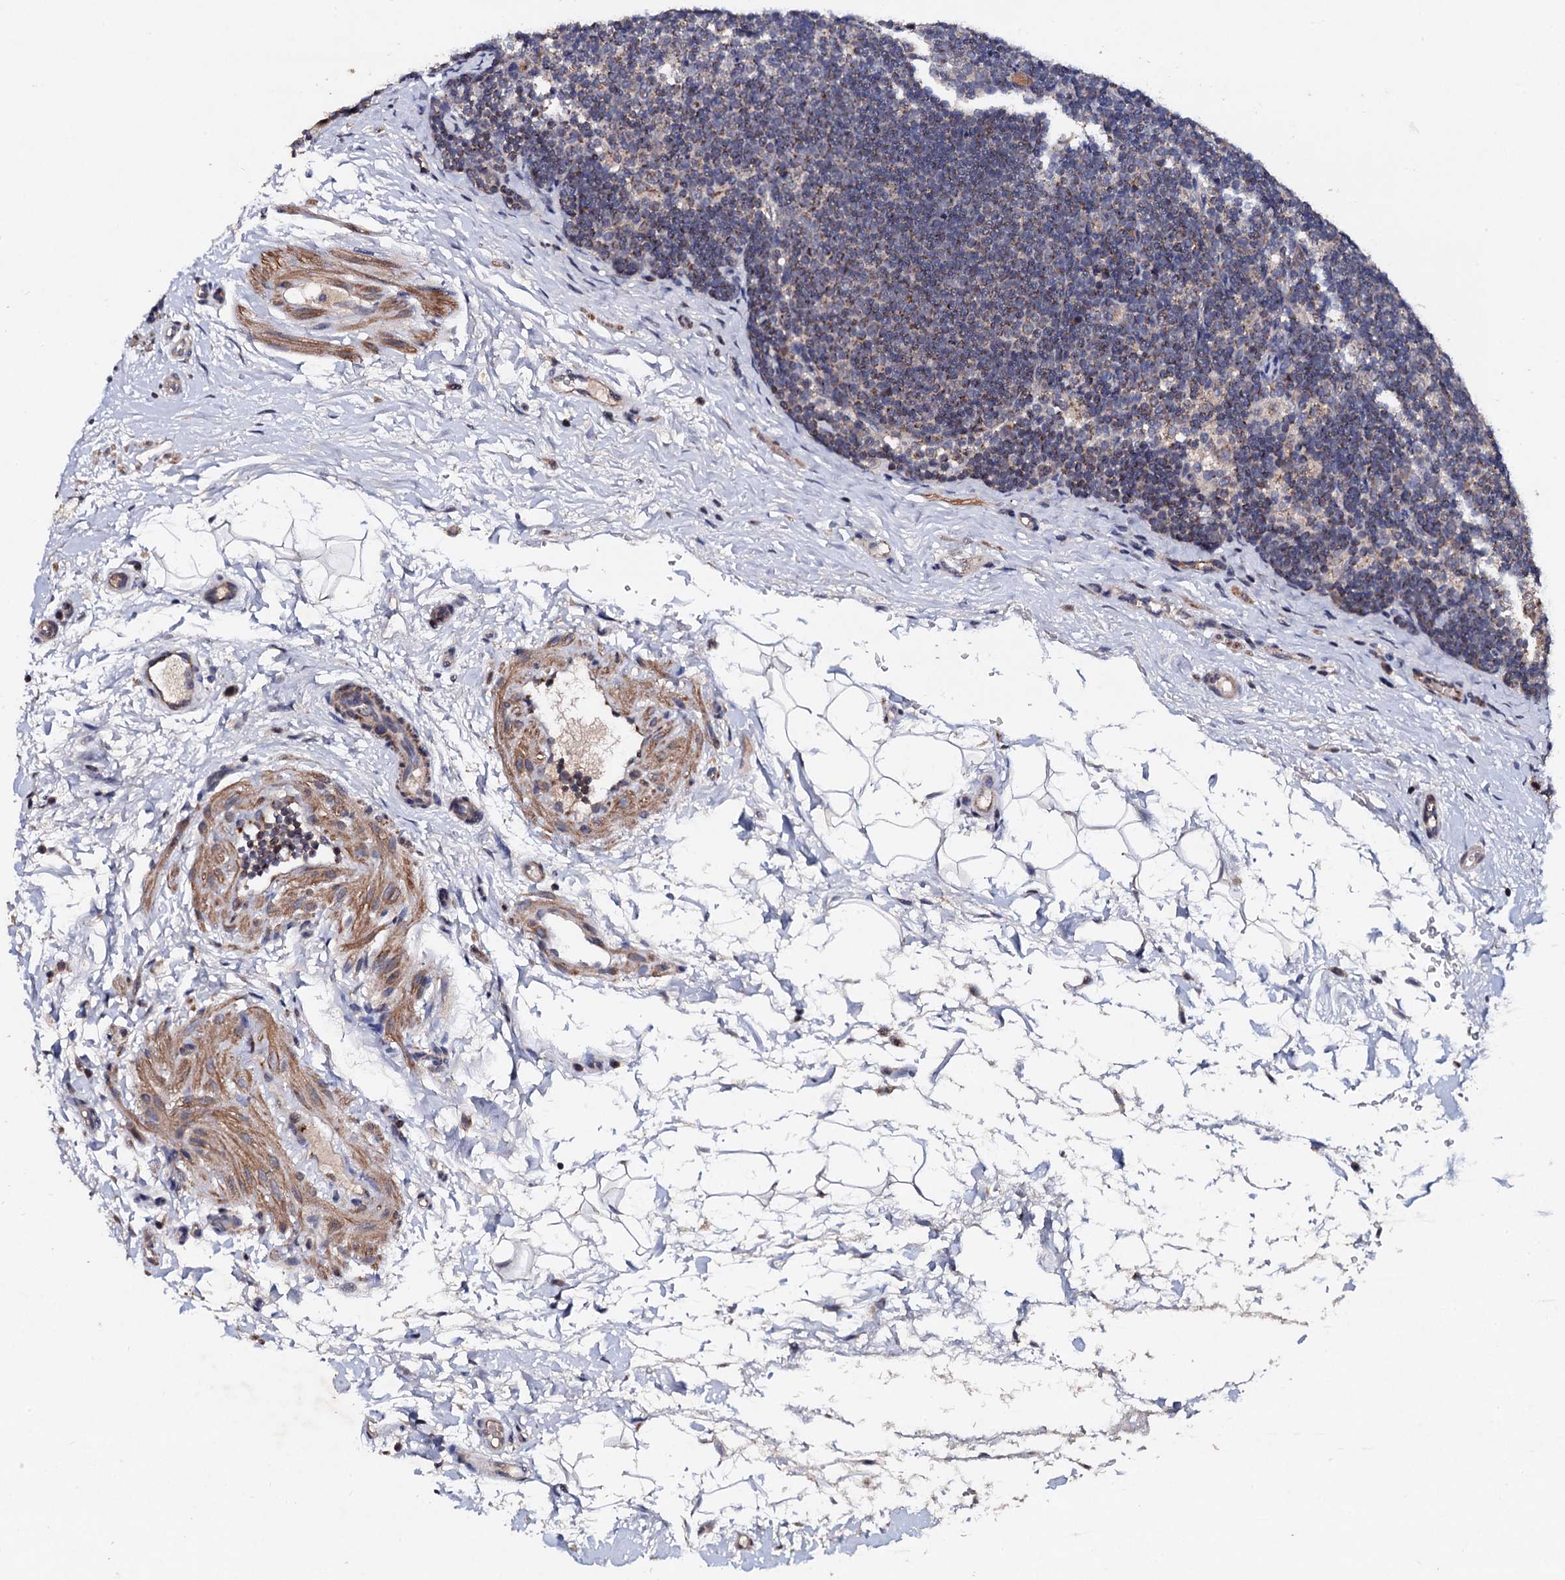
{"staining": {"intensity": "weak", "quantity": "<25%", "location": "nuclear"}, "tissue": "lymph node", "cell_type": "Germinal center cells", "image_type": "normal", "snomed": [{"axis": "morphology", "description": "Normal tissue, NOS"}, {"axis": "topography", "description": "Lymph node"}], "caption": "This micrograph is of normal lymph node stained with immunohistochemistry (IHC) to label a protein in brown with the nuclei are counter-stained blue. There is no staining in germinal center cells.", "gene": "PPTC7", "patient": {"sex": "female", "age": 22}}